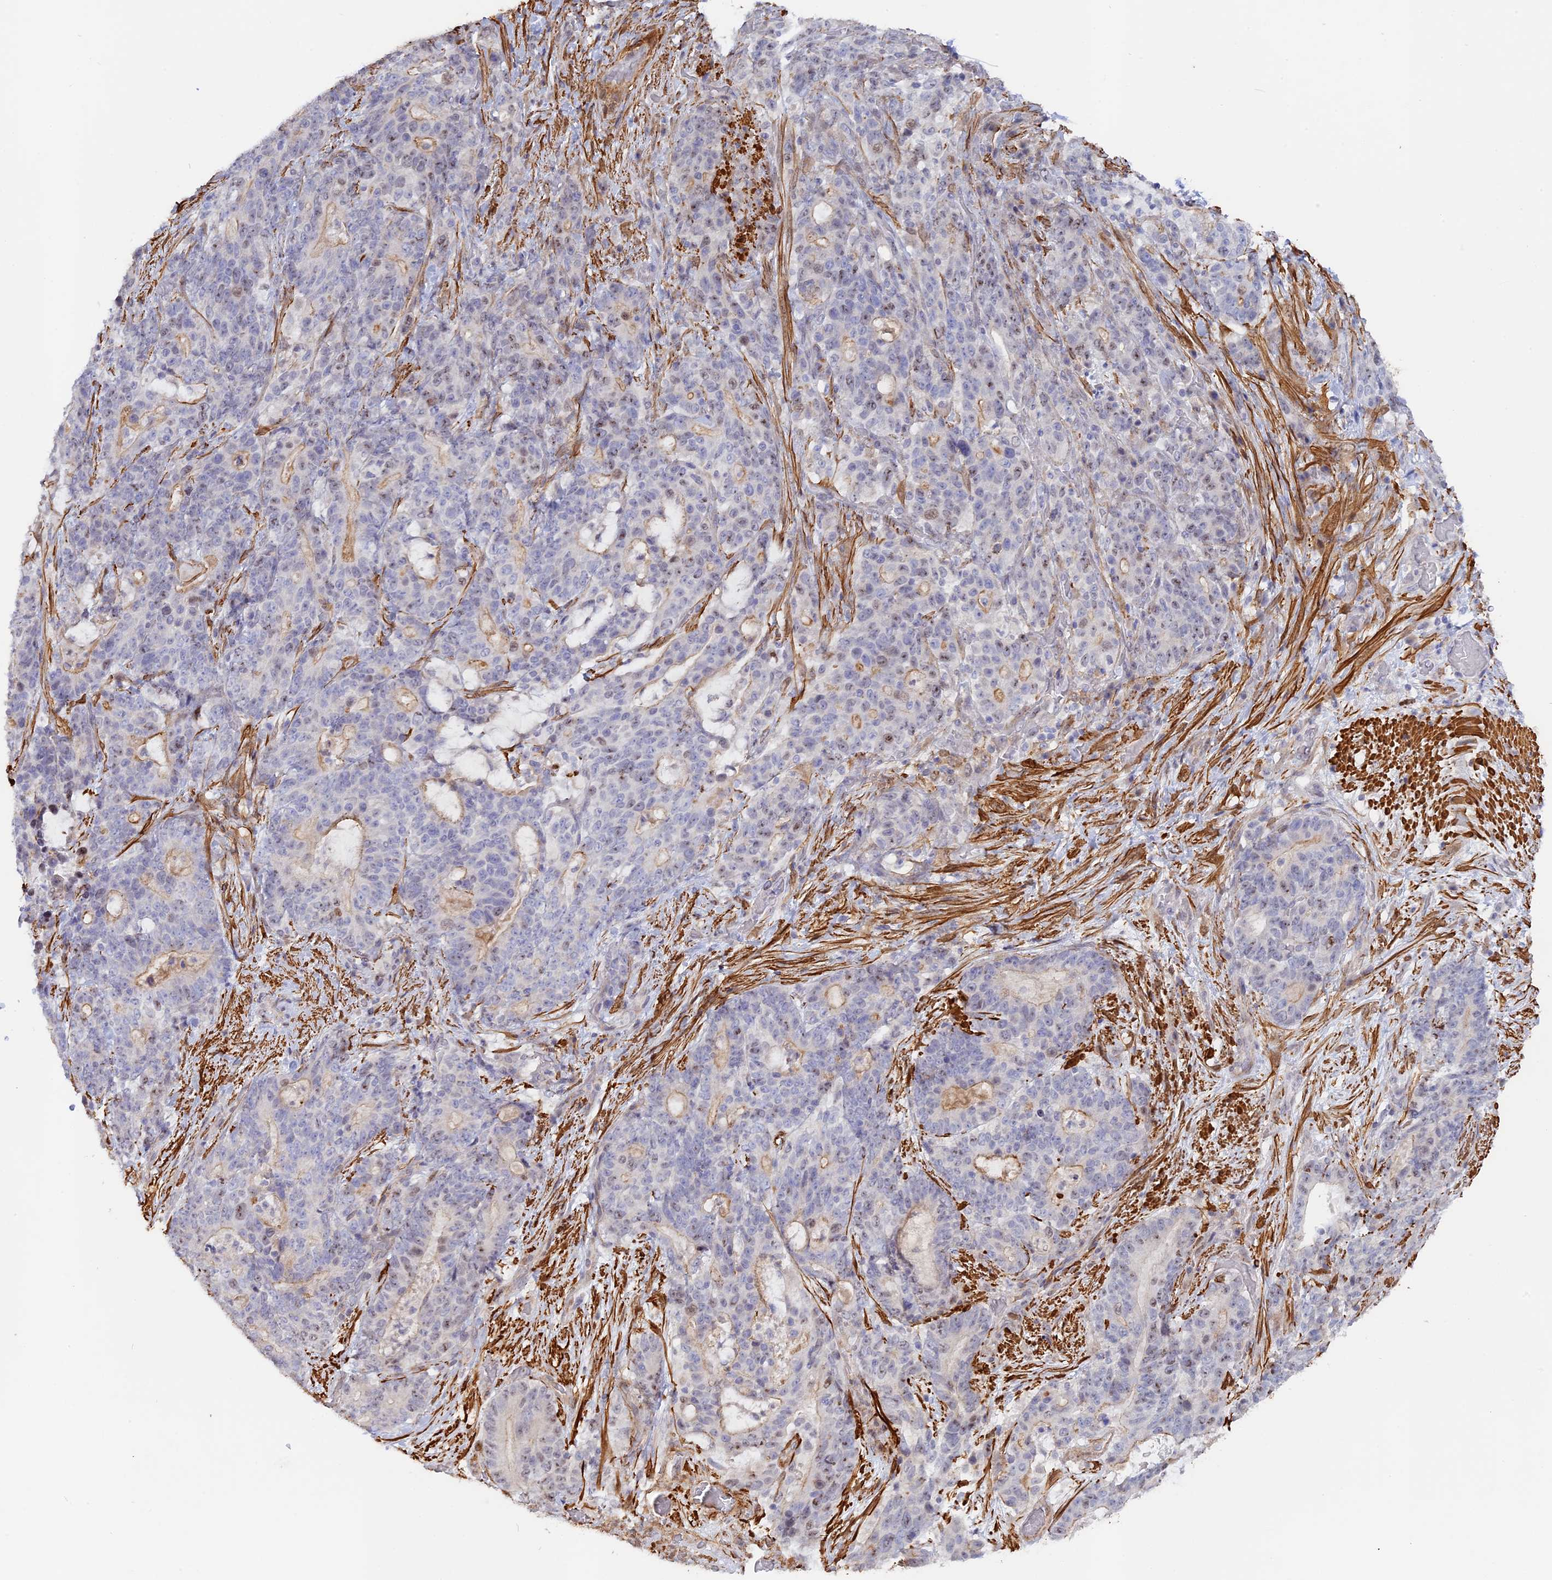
{"staining": {"intensity": "moderate", "quantity": "<25%", "location": "cytoplasmic/membranous"}, "tissue": "stomach cancer", "cell_type": "Tumor cells", "image_type": "cancer", "snomed": [{"axis": "morphology", "description": "Normal tissue, NOS"}, {"axis": "morphology", "description": "Adenocarcinoma, NOS"}, {"axis": "topography", "description": "Stomach"}], "caption": "Protein analysis of stomach adenocarcinoma tissue demonstrates moderate cytoplasmic/membranous positivity in approximately <25% of tumor cells.", "gene": "CCDC154", "patient": {"sex": "female", "age": 64}}